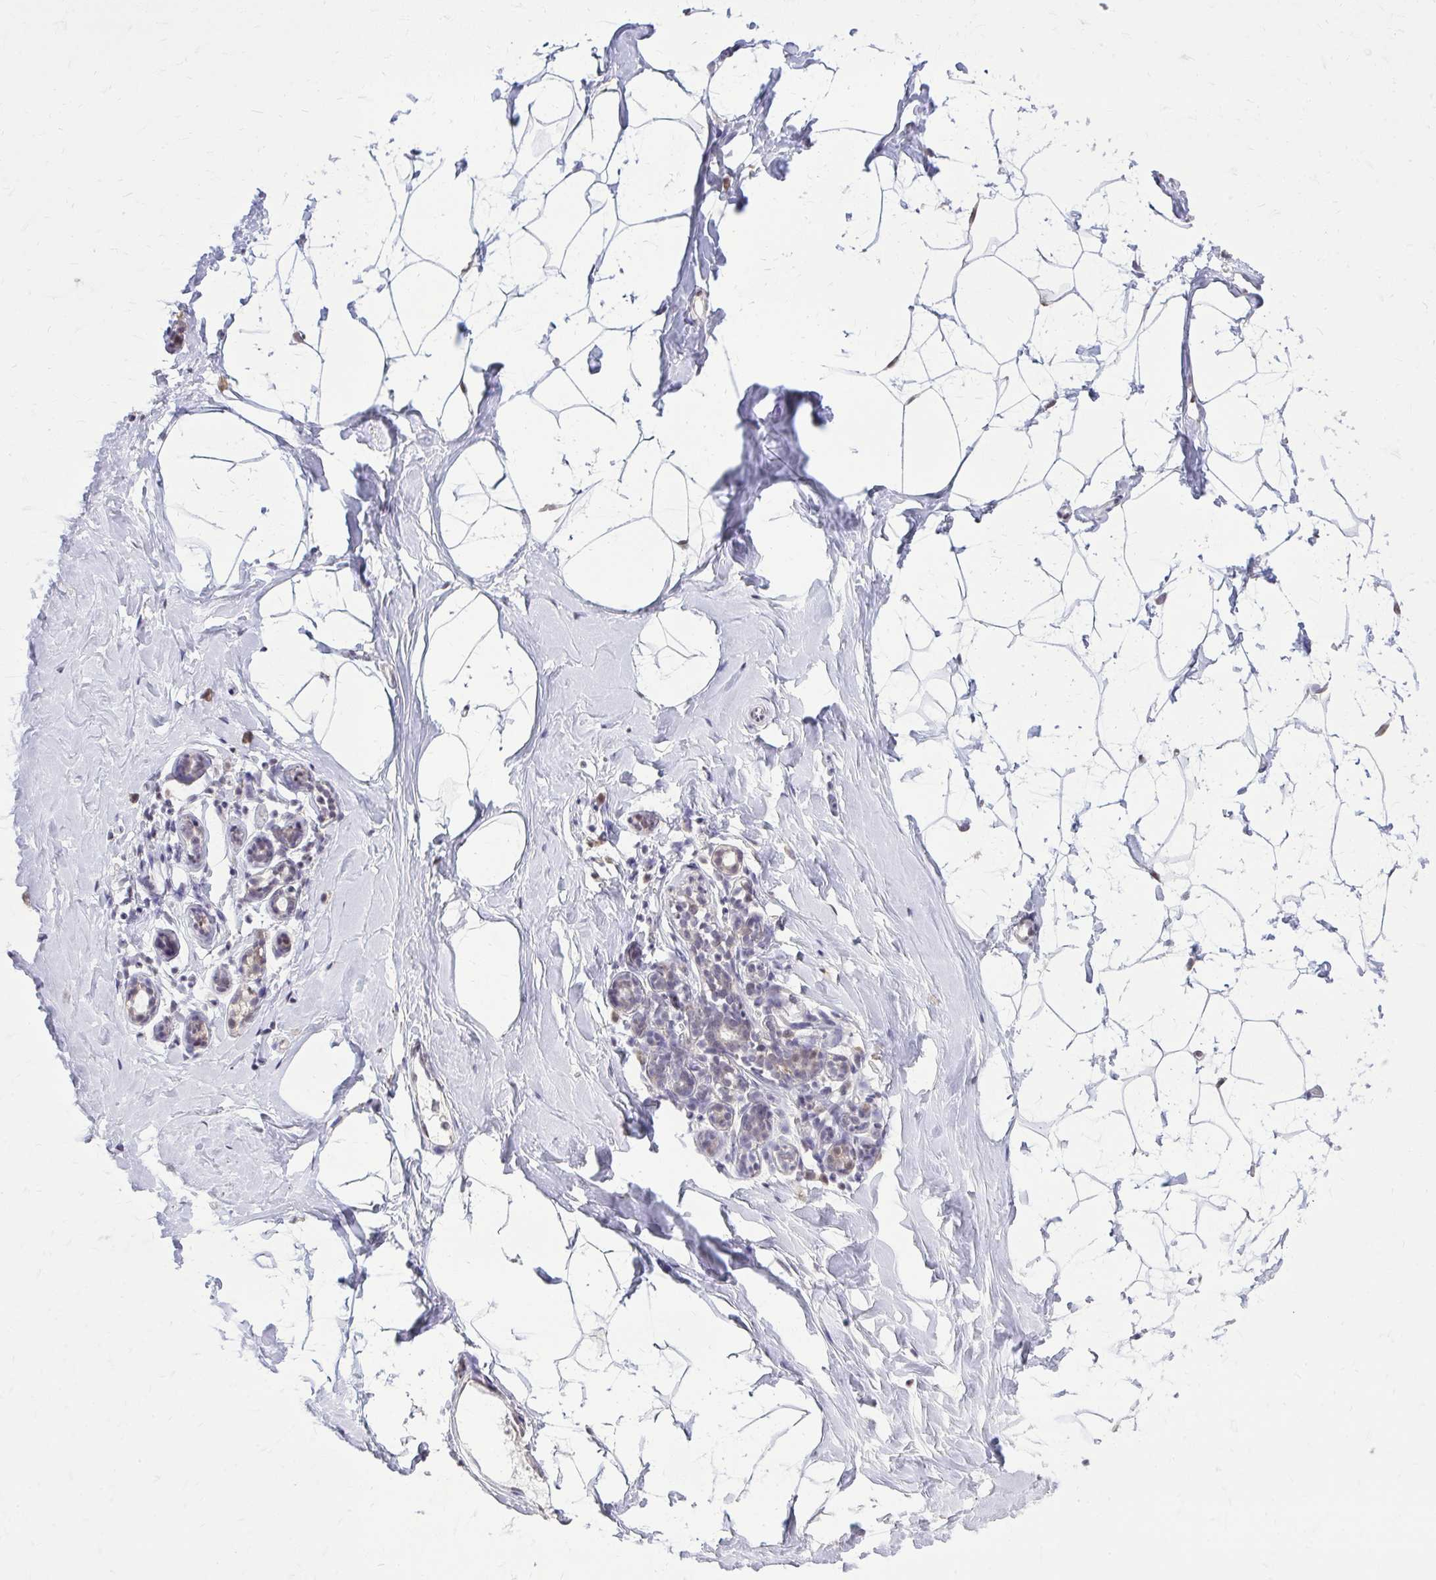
{"staining": {"intensity": "negative", "quantity": "none", "location": "none"}, "tissue": "breast", "cell_type": "Adipocytes", "image_type": "normal", "snomed": [{"axis": "morphology", "description": "Normal tissue, NOS"}, {"axis": "topography", "description": "Breast"}], "caption": "This is an immunohistochemistry image of normal breast. There is no expression in adipocytes.", "gene": "AKAP5", "patient": {"sex": "female", "age": 32}}